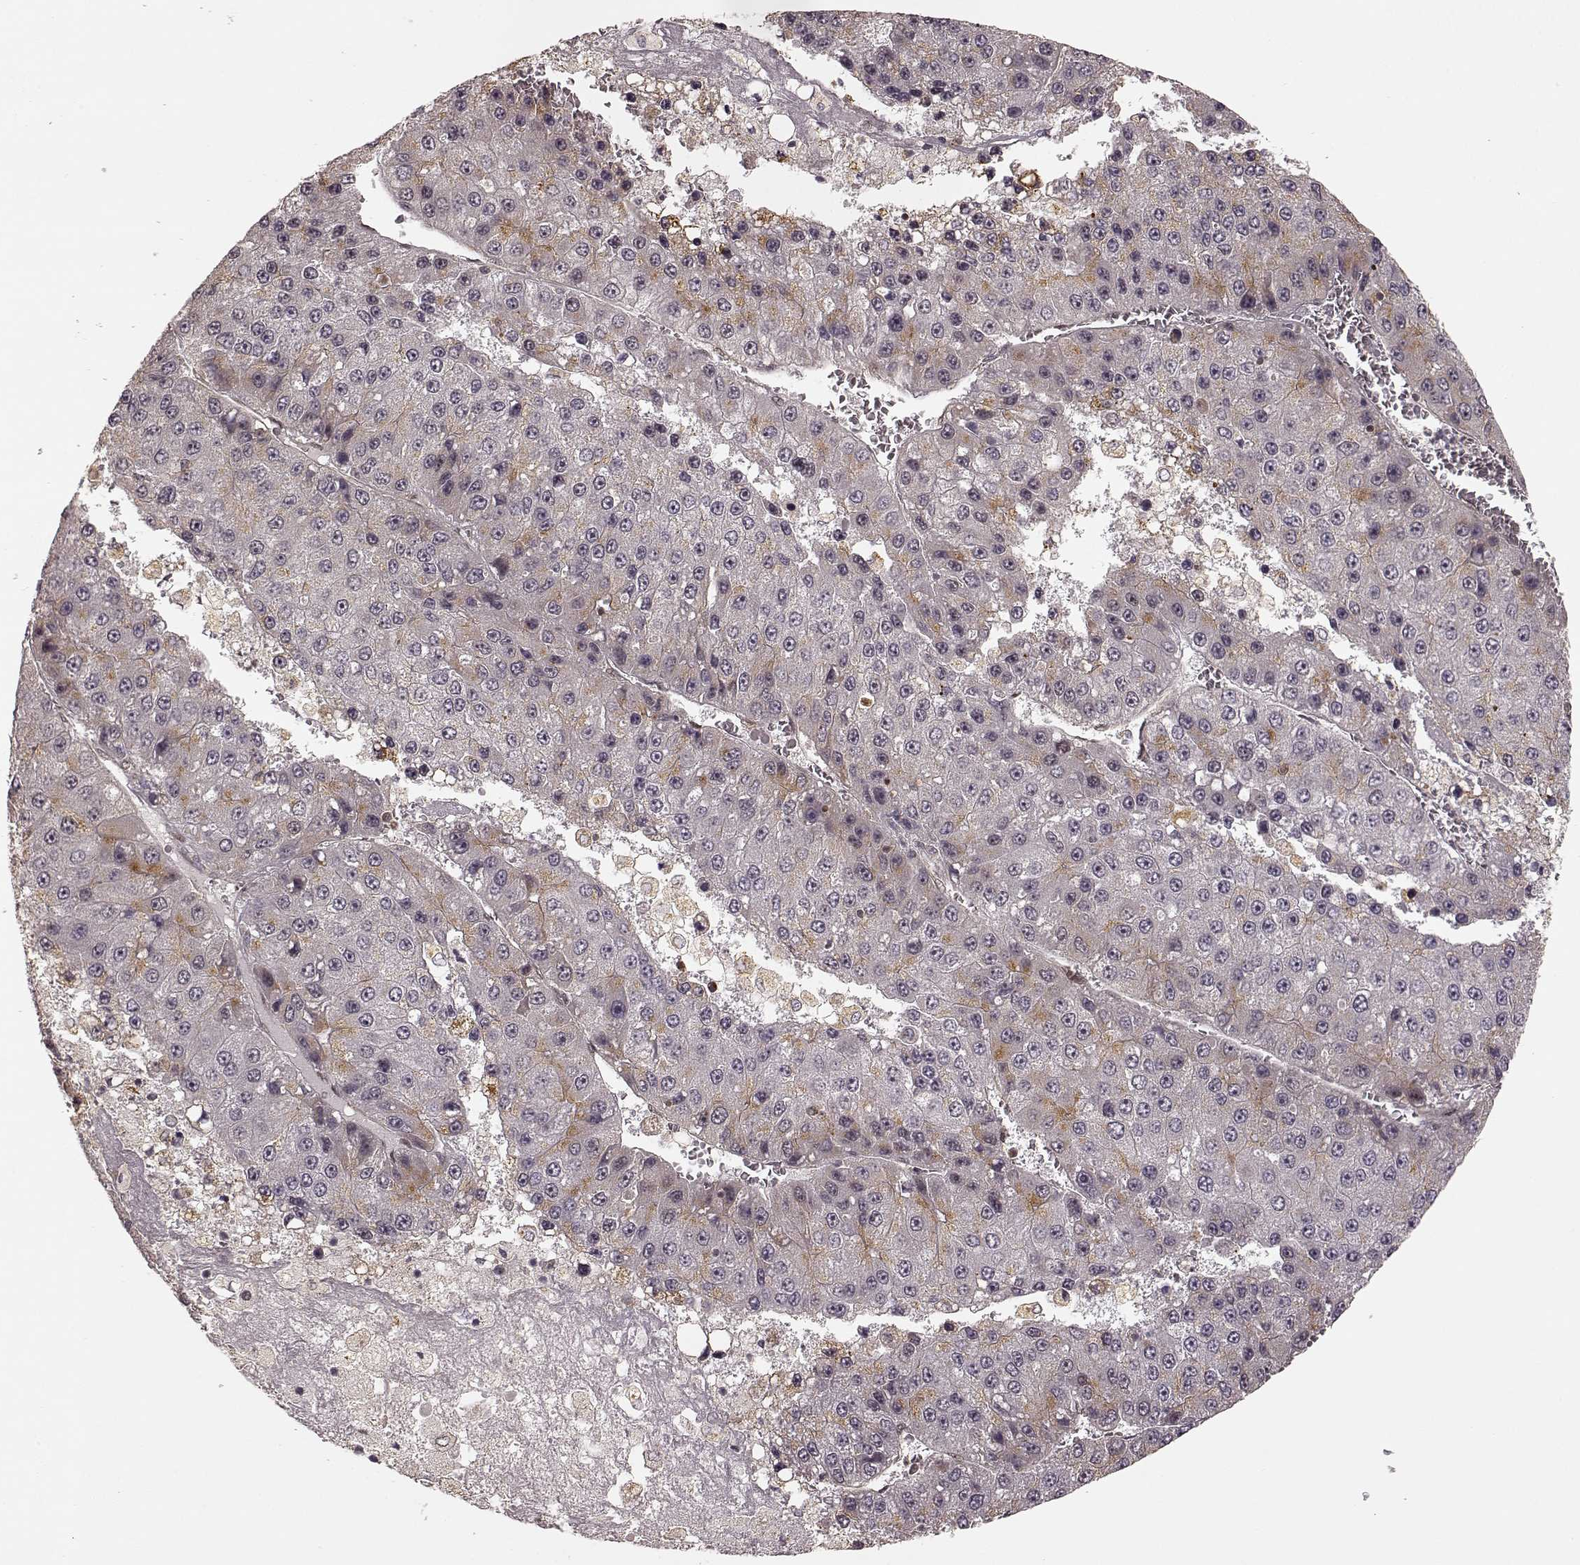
{"staining": {"intensity": "weak", "quantity": "<25%", "location": "cytoplasmic/membranous"}, "tissue": "liver cancer", "cell_type": "Tumor cells", "image_type": "cancer", "snomed": [{"axis": "morphology", "description": "Carcinoma, Hepatocellular, NOS"}, {"axis": "topography", "description": "Liver"}], "caption": "There is no significant expression in tumor cells of liver hepatocellular carcinoma.", "gene": "SLC12A9", "patient": {"sex": "female", "age": 73}}